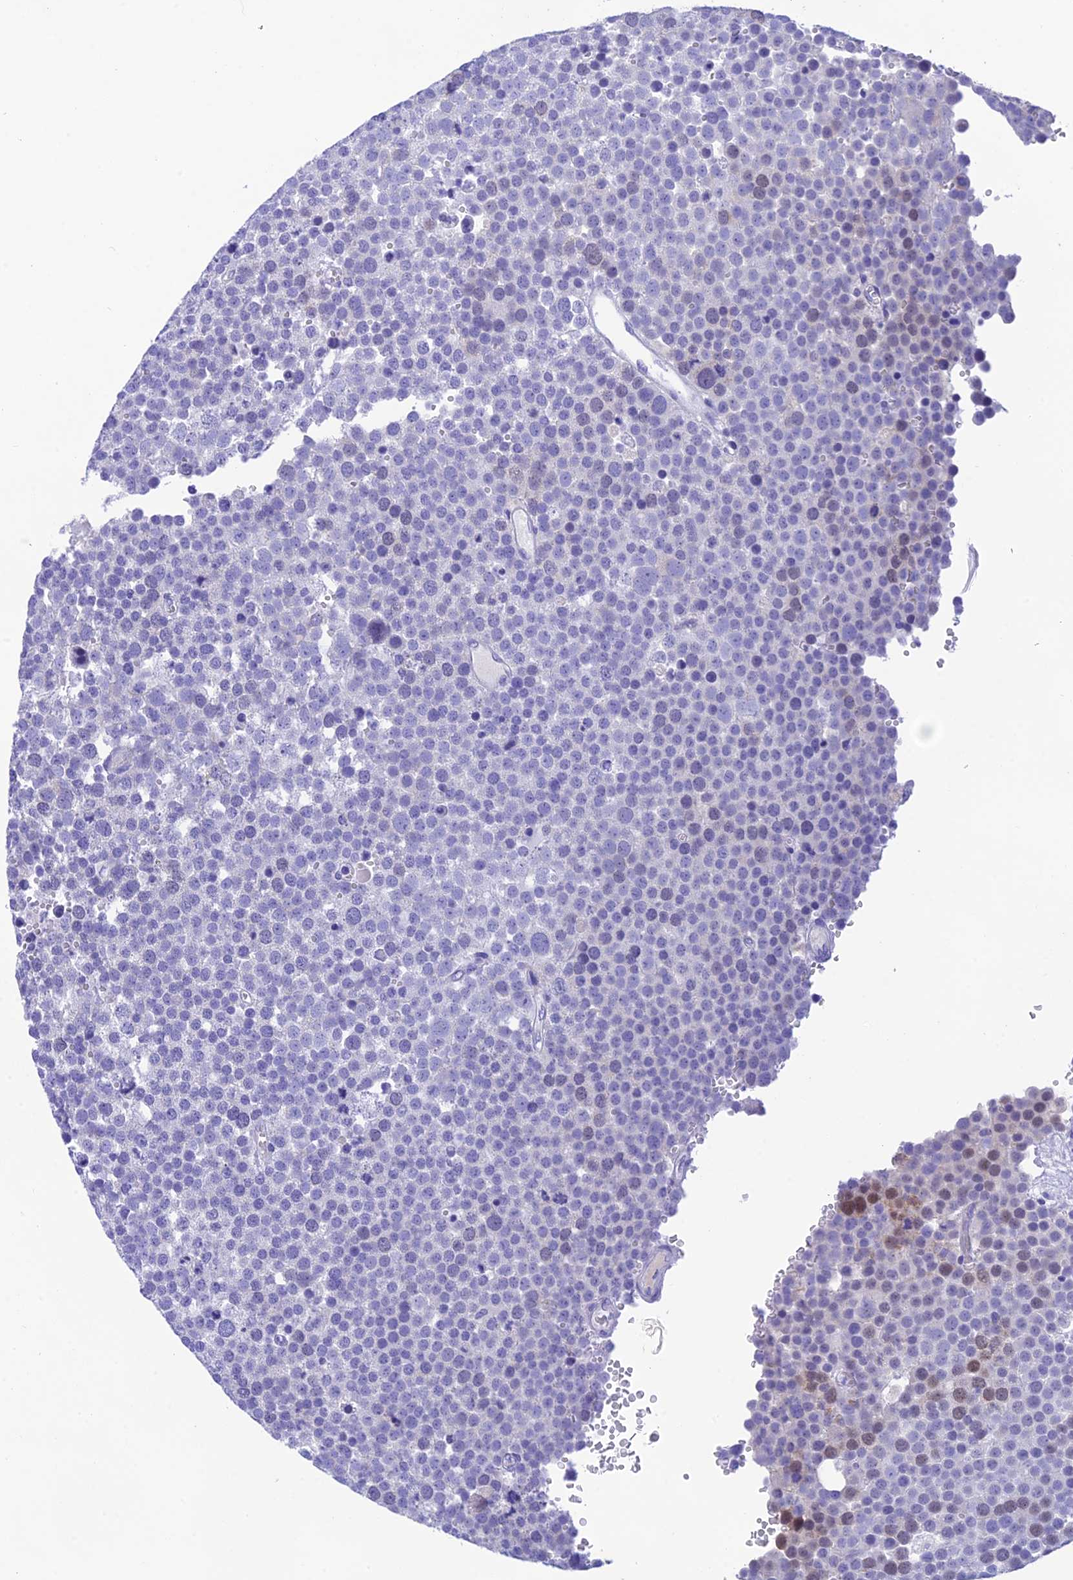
{"staining": {"intensity": "negative", "quantity": "none", "location": "none"}, "tissue": "testis cancer", "cell_type": "Tumor cells", "image_type": "cancer", "snomed": [{"axis": "morphology", "description": "Seminoma, NOS"}, {"axis": "topography", "description": "Testis"}], "caption": "Immunohistochemistry (IHC) of testis seminoma displays no positivity in tumor cells. (Stains: DAB (3,3'-diaminobenzidine) IHC with hematoxylin counter stain, Microscopy: brightfield microscopy at high magnification).", "gene": "KDELR3", "patient": {"sex": "male", "age": 71}}